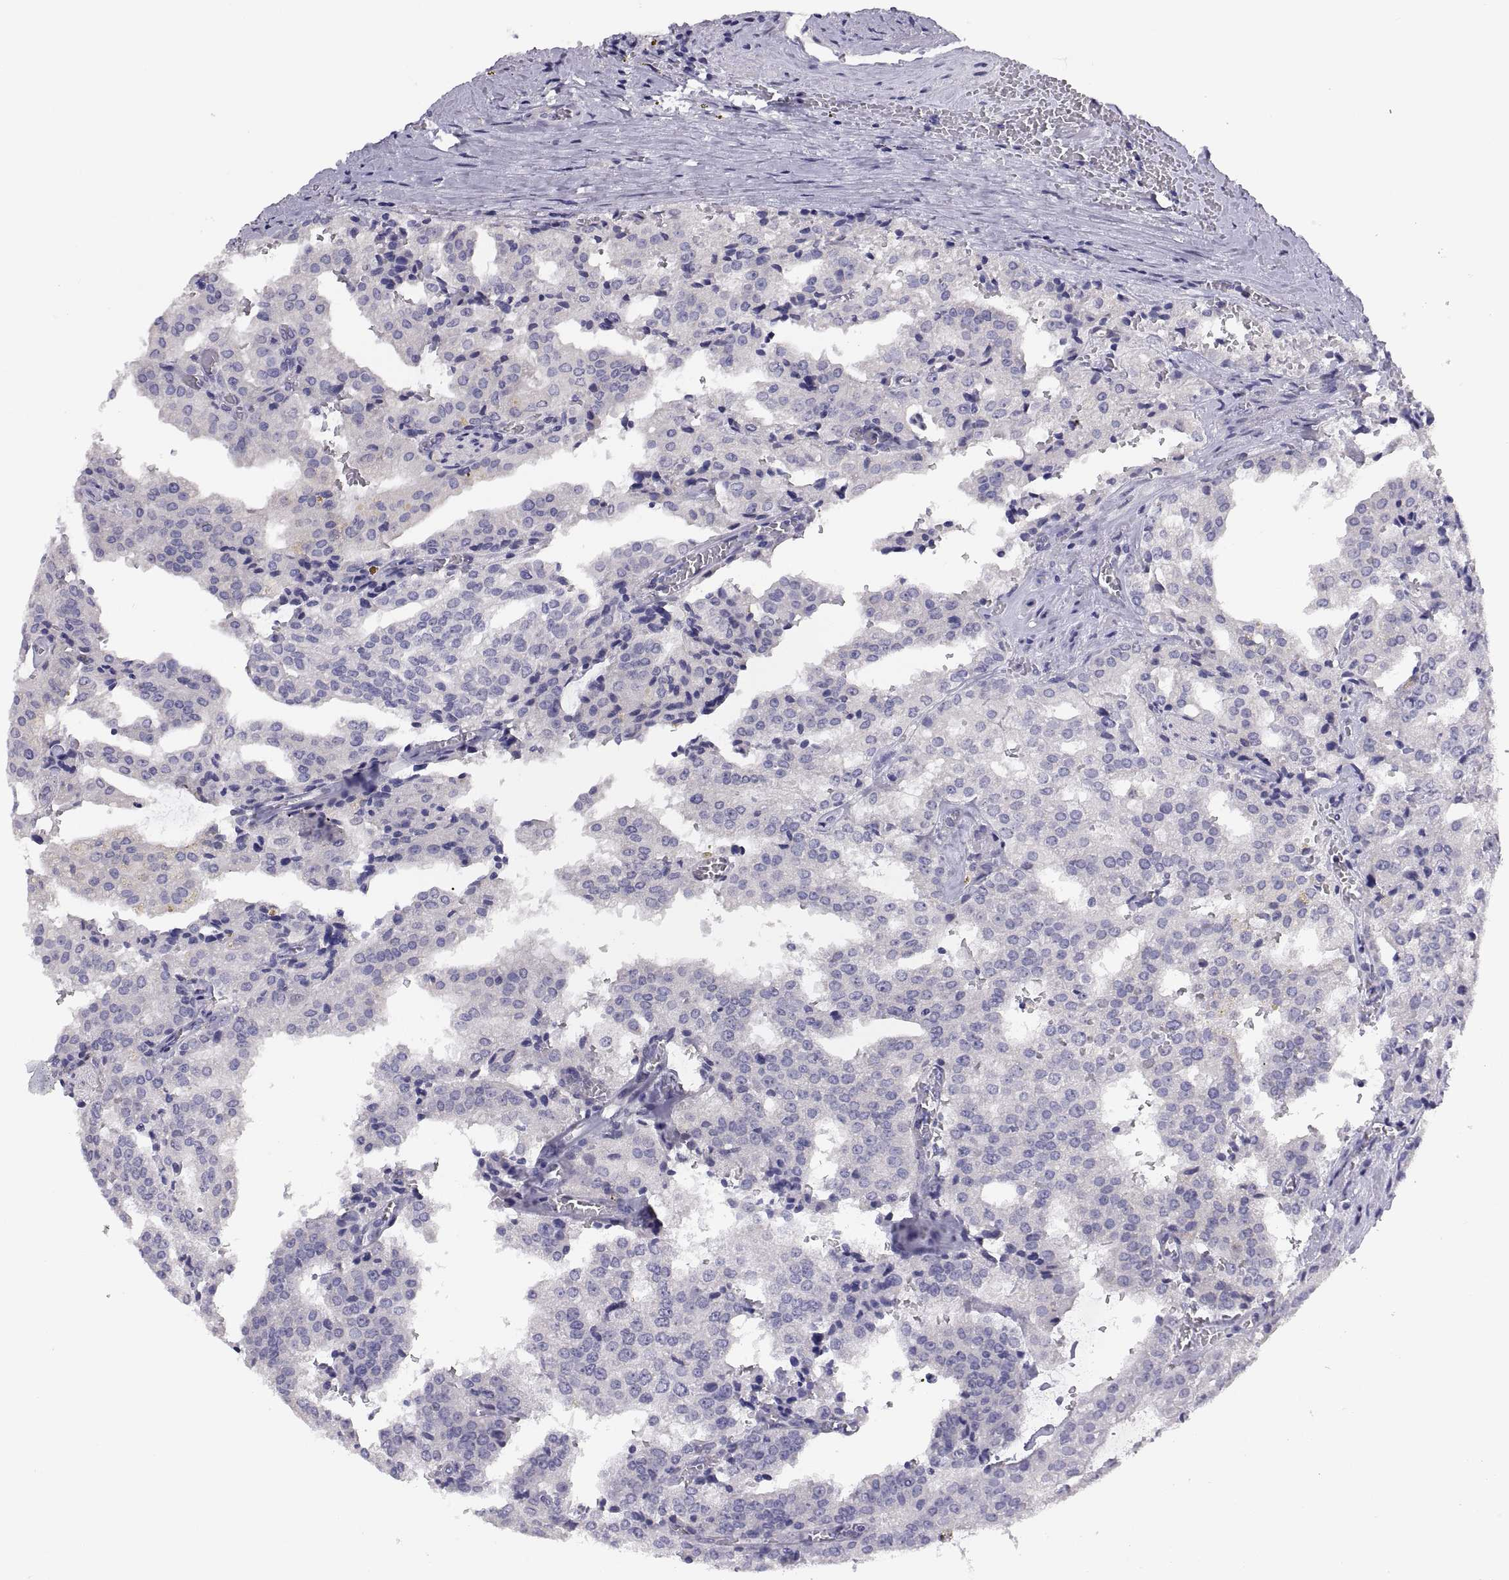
{"staining": {"intensity": "negative", "quantity": "none", "location": "none"}, "tissue": "prostate cancer", "cell_type": "Tumor cells", "image_type": "cancer", "snomed": [{"axis": "morphology", "description": "Adenocarcinoma, High grade"}, {"axis": "topography", "description": "Prostate"}], "caption": "DAB immunohistochemical staining of prostate cancer (high-grade adenocarcinoma) reveals no significant staining in tumor cells. (Immunohistochemistry (ihc), brightfield microscopy, high magnification).", "gene": "STRC", "patient": {"sex": "male", "age": 68}}